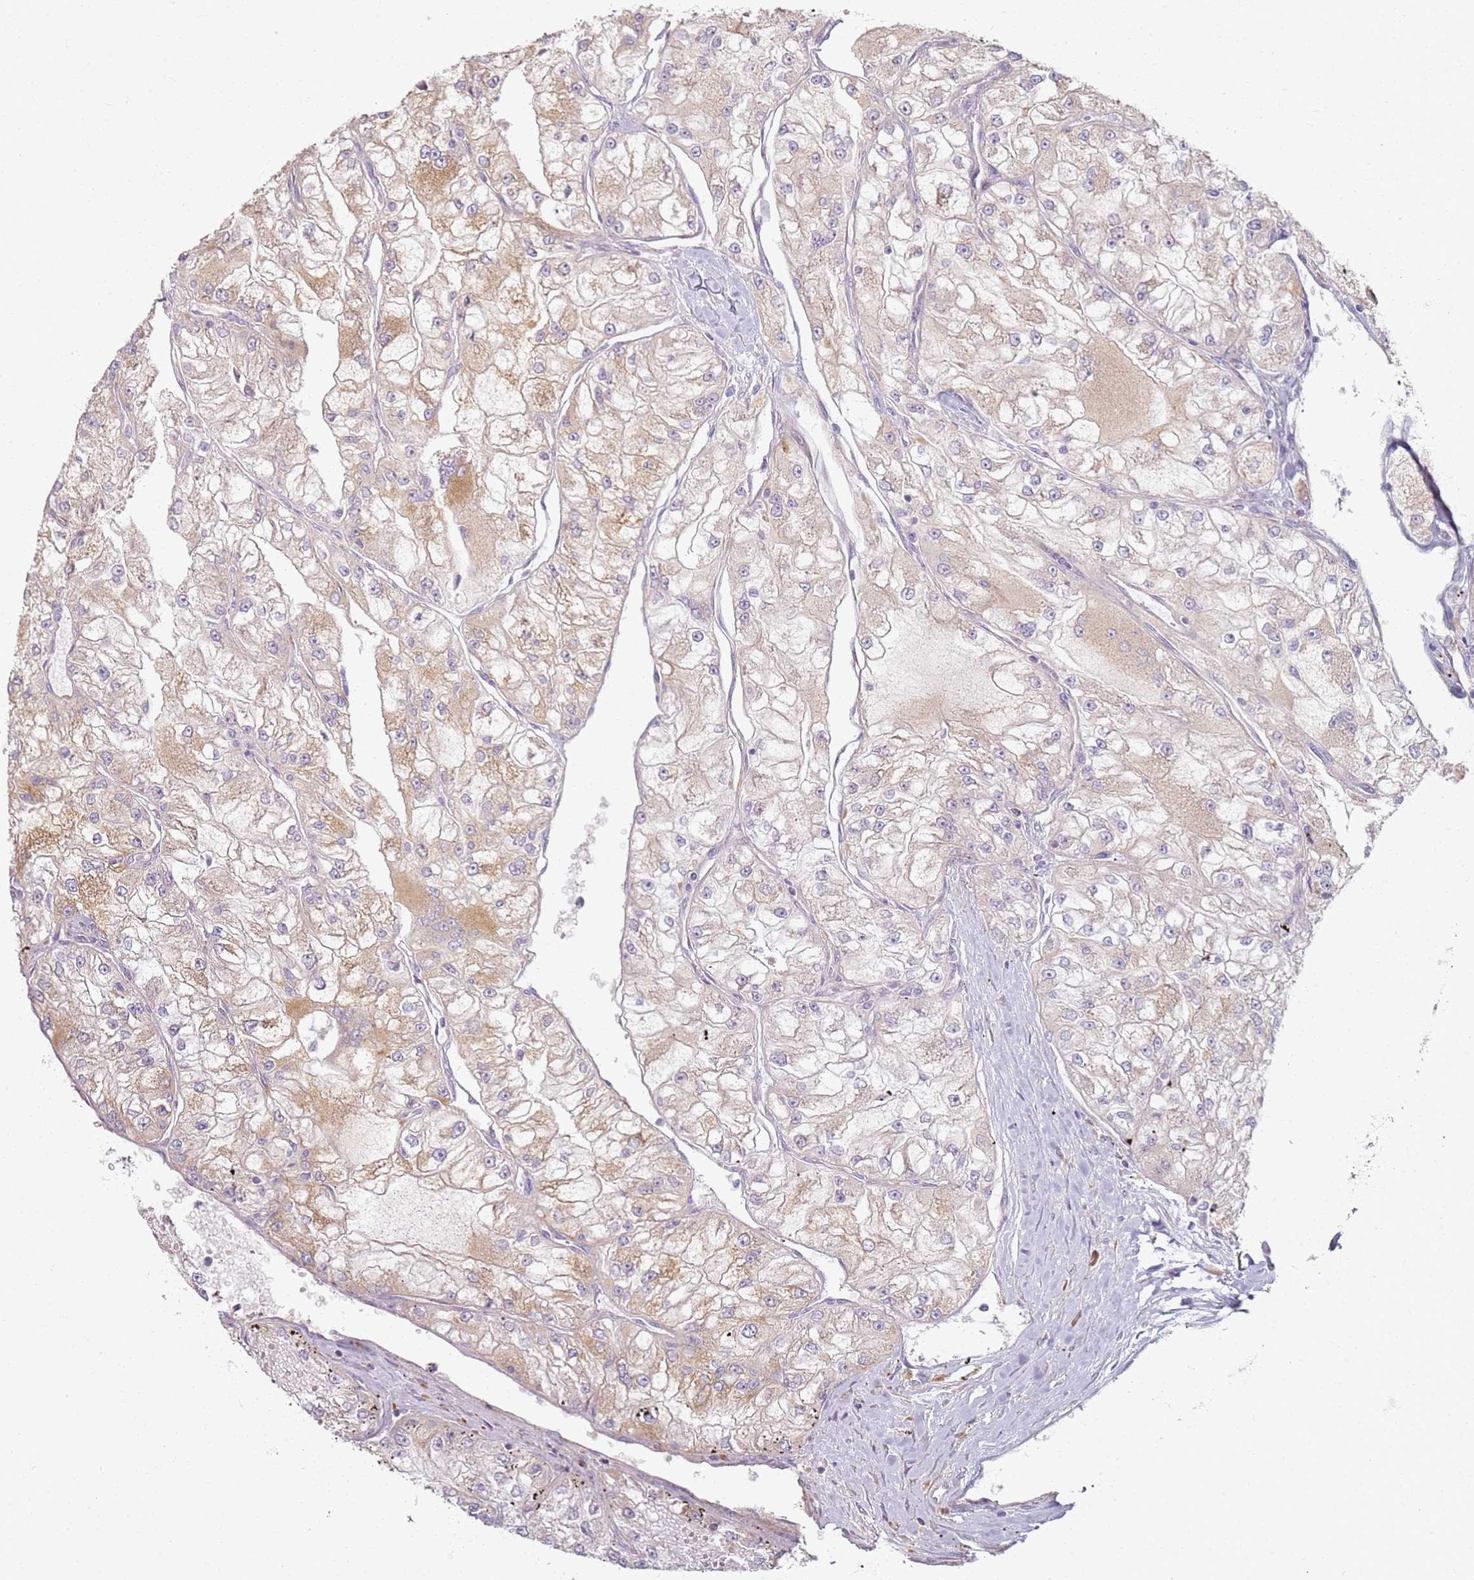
{"staining": {"intensity": "moderate", "quantity": "25%-75%", "location": "cytoplasmic/membranous"}, "tissue": "renal cancer", "cell_type": "Tumor cells", "image_type": "cancer", "snomed": [{"axis": "morphology", "description": "Adenocarcinoma, NOS"}, {"axis": "topography", "description": "Kidney"}], "caption": "Renal cancer tissue shows moderate cytoplasmic/membranous positivity in about 25%-75% of tumor cells (brown staining indicates protein expression, while blue staining denotes nuclei).", "gene": "PROKR2", "patient": {"sex": "female", "age": 72}}